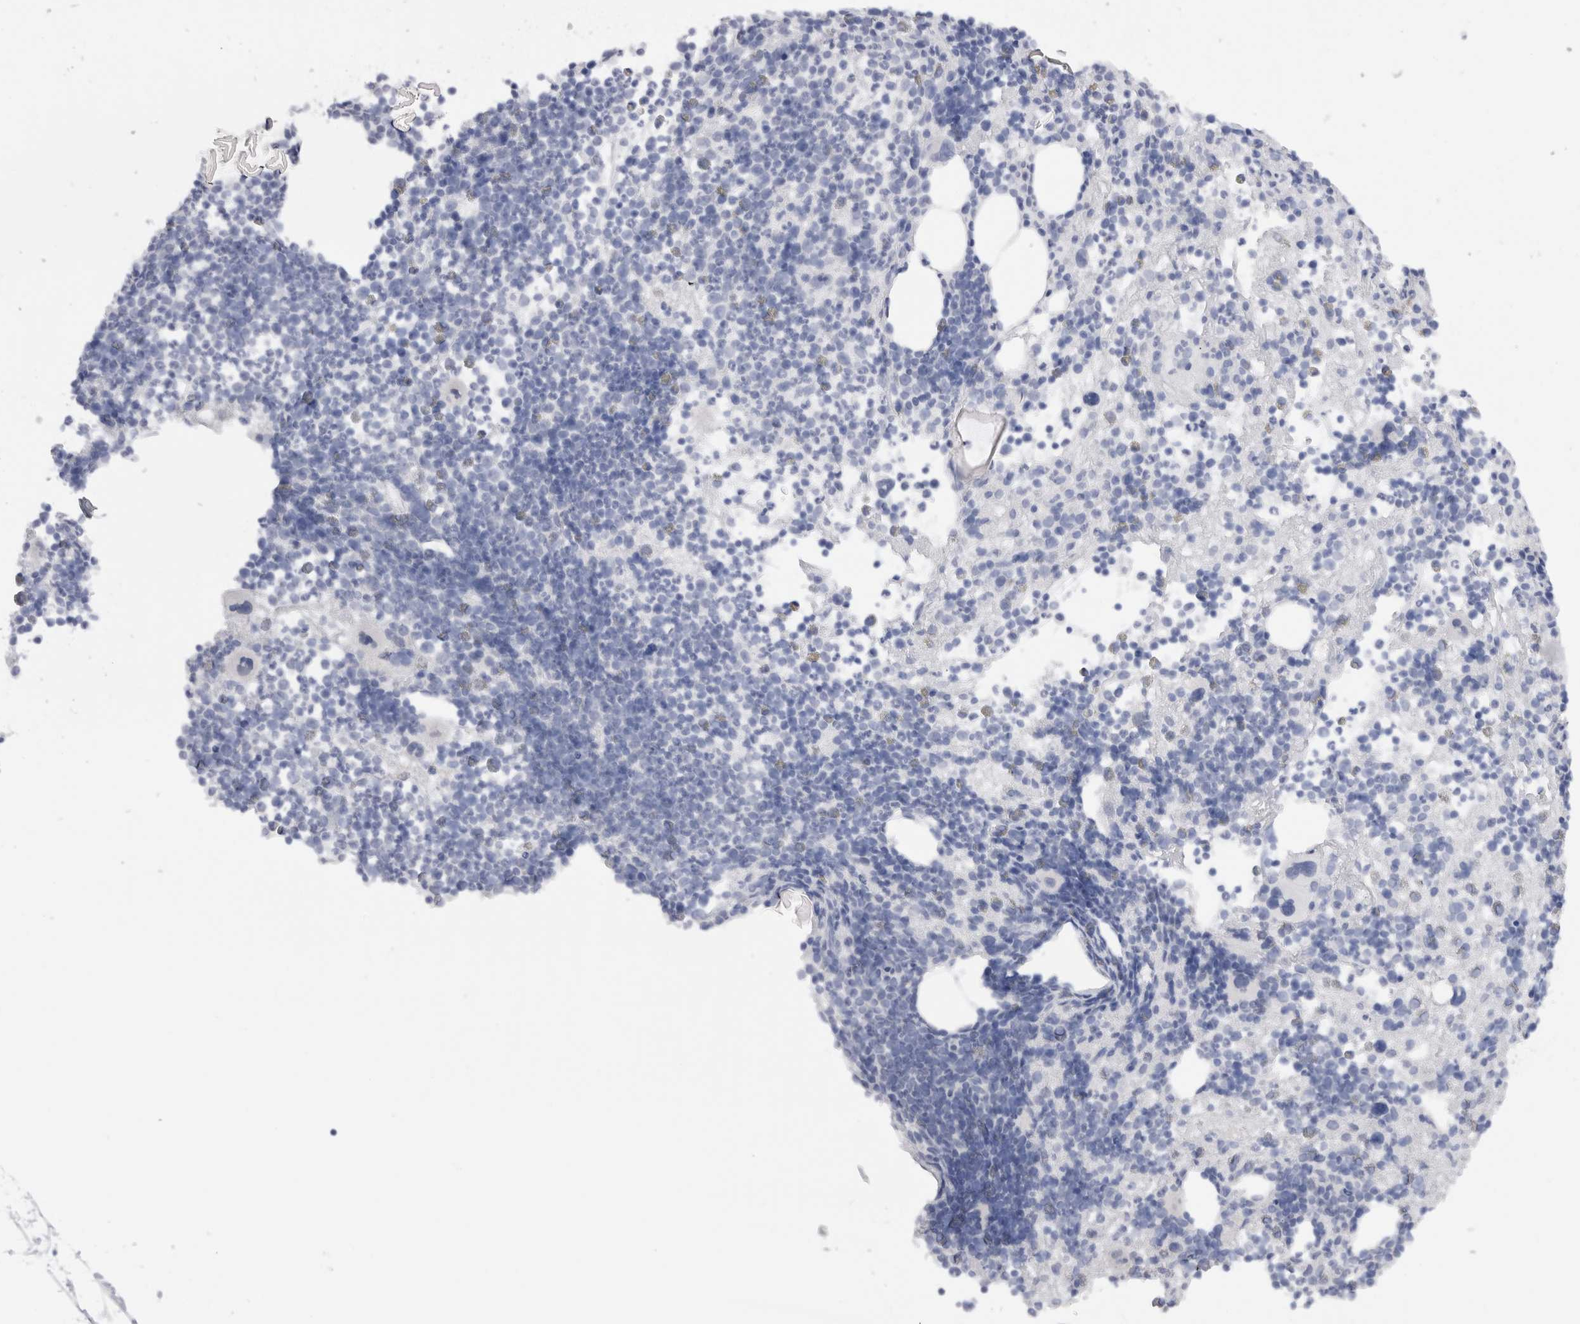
{"staining": {"intensity": "negative", "quantity": "none", "location": "none"}, "tissue": "bone marrow", "cell_type": "Hematopoietic cells", "image_type": "normal", "snomed": [{"axis": "morphology", "description": "Normal tissue, NOS"}, {"axis": "morphology", "description": "Inflammation, NOS"}, {"axis": "topography", "description": "Bone marrow"}], "caption": "IHC of normal bone marrow displays no expression in hematopoietic cells. Brightfield microscopy of immunohistochemistry (IHC) stained with DAB (brown) and hematoxylin (blue), captured at high magnification.", "gene": "C9orf50", "patient": {"sex": "male", "age": 1}}